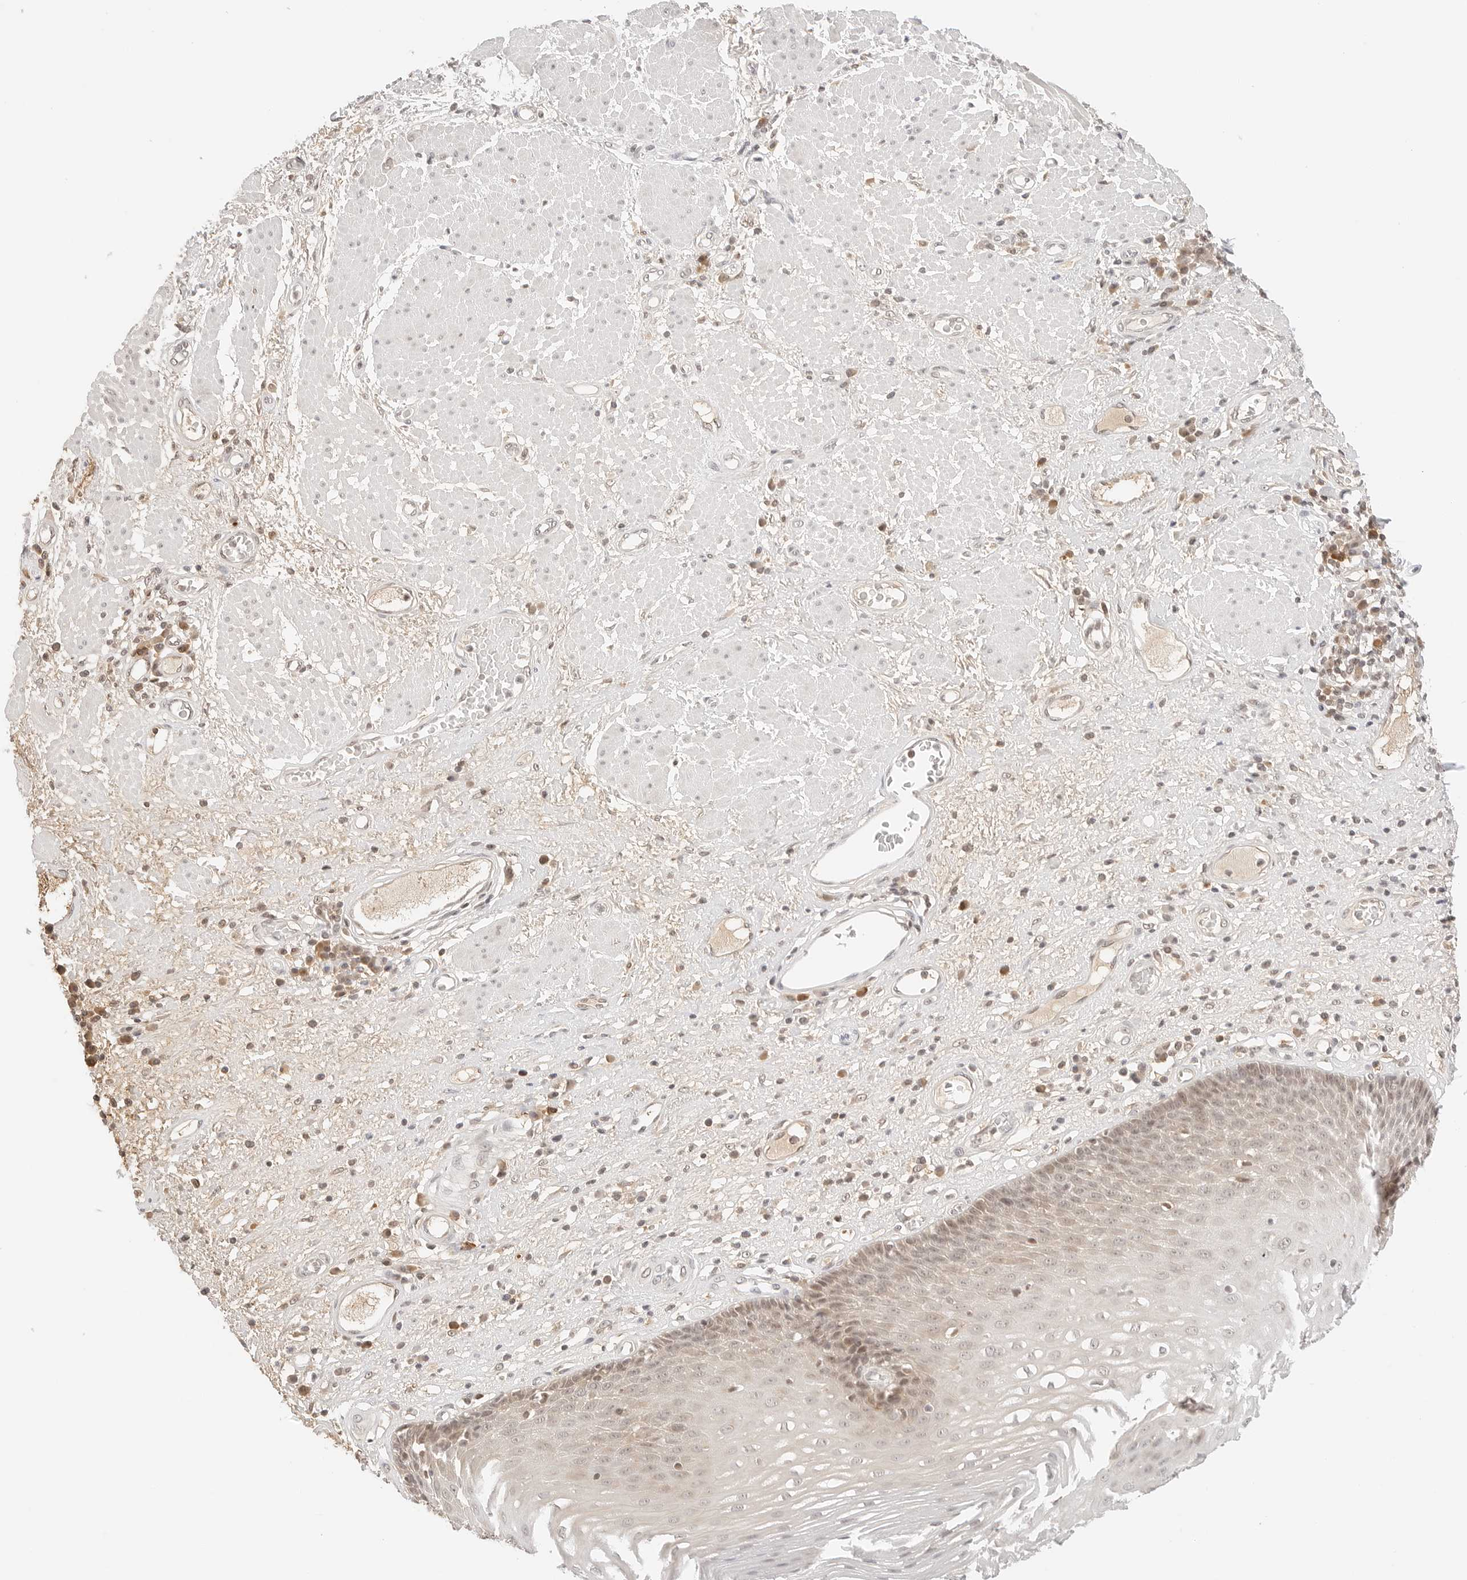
{"staining": {"intensity": "moderate", "quantity": ">75%", "location": "cytoplasmic/membranous,nuclear"}, "tissue": "esophagus", "cell_type": "Squamous epithelial cells", "image_type": "normal", "snomed": [{"axis": "morphology", "description": "Normal tissue, NOS"}, {"axis": "morphology", "description": "Adenocarcinoma, NOS"}, {"axis": "topography", "description": "Esophagus"}], "caption": "Protein expression analysis of normal esophagus displays moderate cytoplasmic/membranous,nuclear expression in about >75% of squamous epithelial cells. The protein is stained brown, and the nuclei are stained in blue (DAB (3,3'-diaminobenzidine) IHC with brightfield microscopy, high magnification).", "gene": "SEPTIN4", "patient": {"sex": "male", "age": 62}}